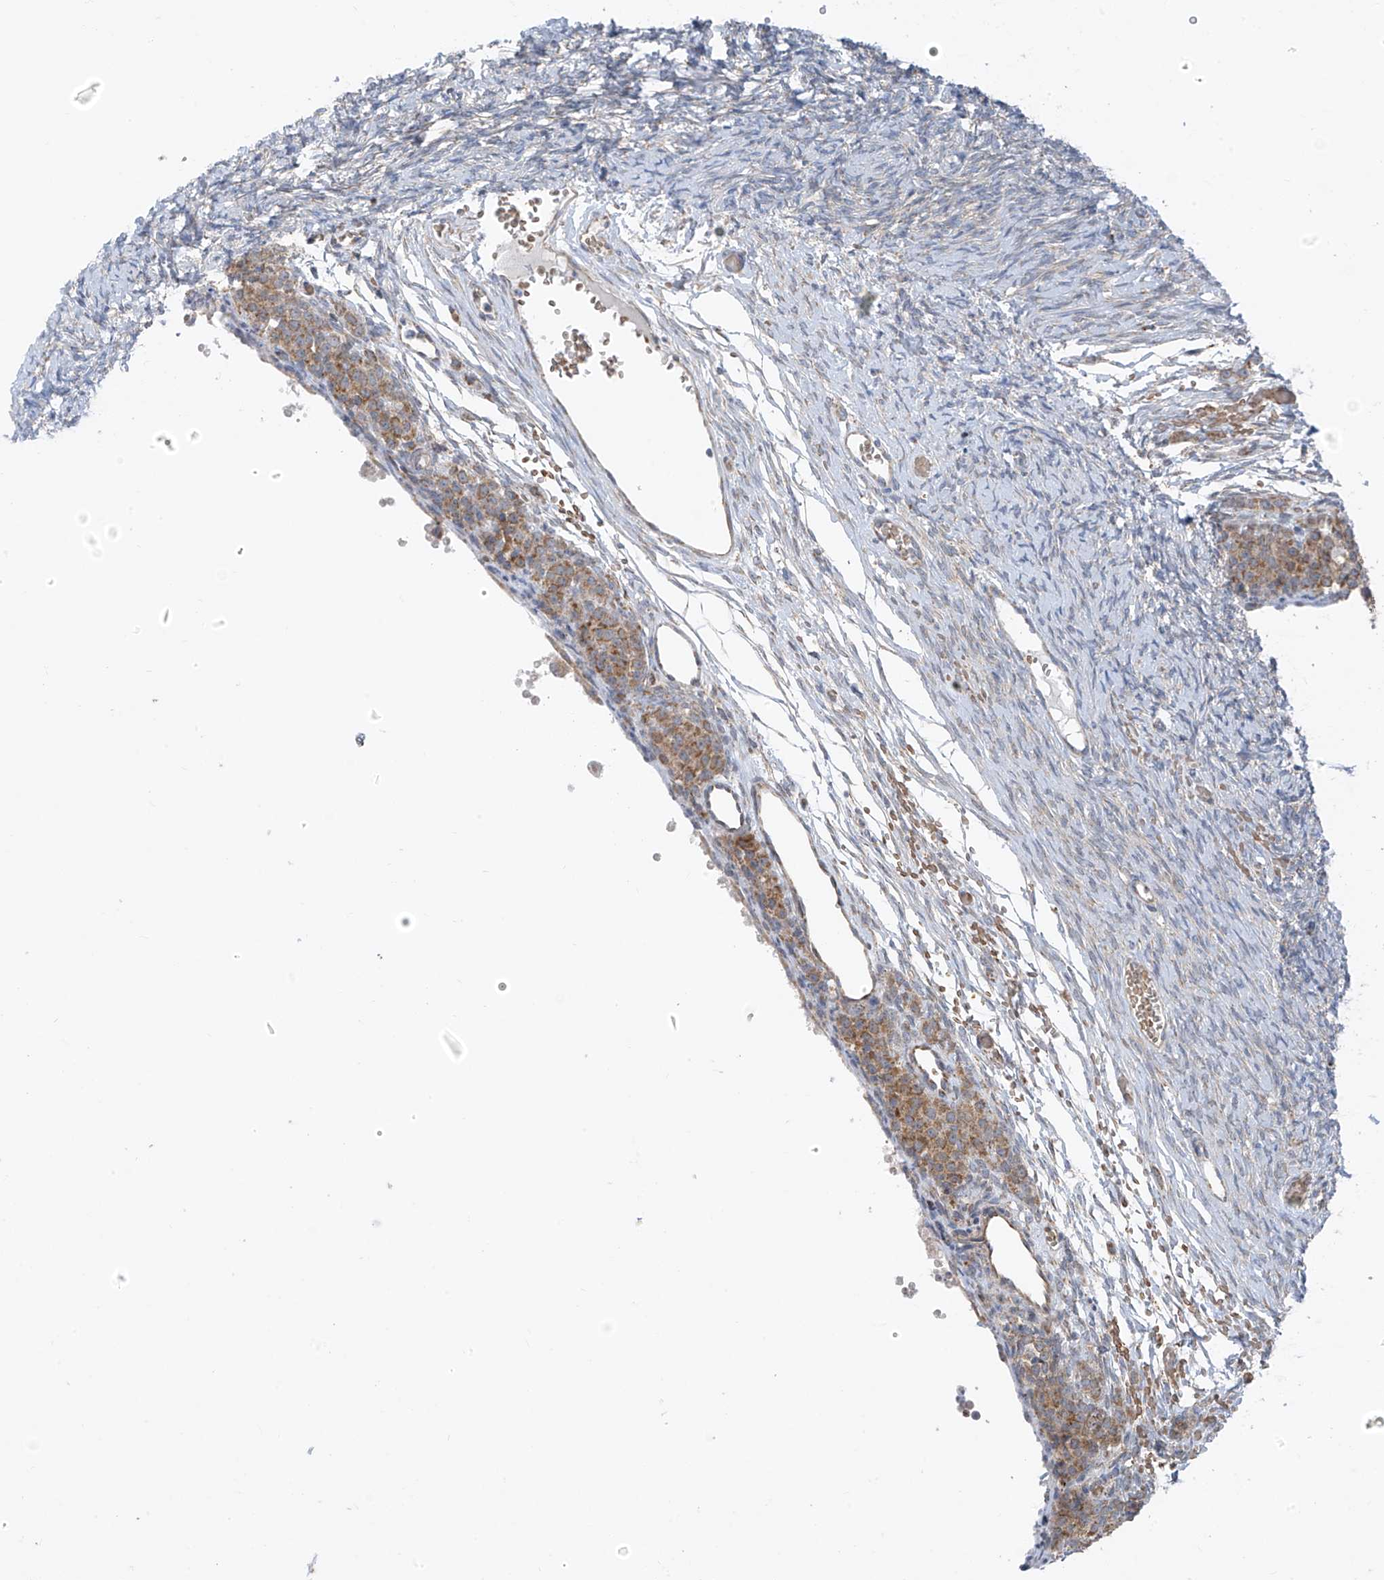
{"staining": {"intensity": "negative", "quantity": "none", "location": "none"}, "tissue": "ovary", "cell_type": "Ovarian stroma cells", "image_type": "normal", "snomed": [{"axis": "morphology", "description": "Adenocarcinoma, NOS"}, {"axis": "topography", "description": "Endometrium"}], "caption": "Protein analysis of unremarkable ovary shows no significant positivity in ovarian stroma cells. (DAB immunohistochemistry with hematoxylin counter stain).", "gene": "EOMES", "patient": {"sex": "female", "age": 32}}